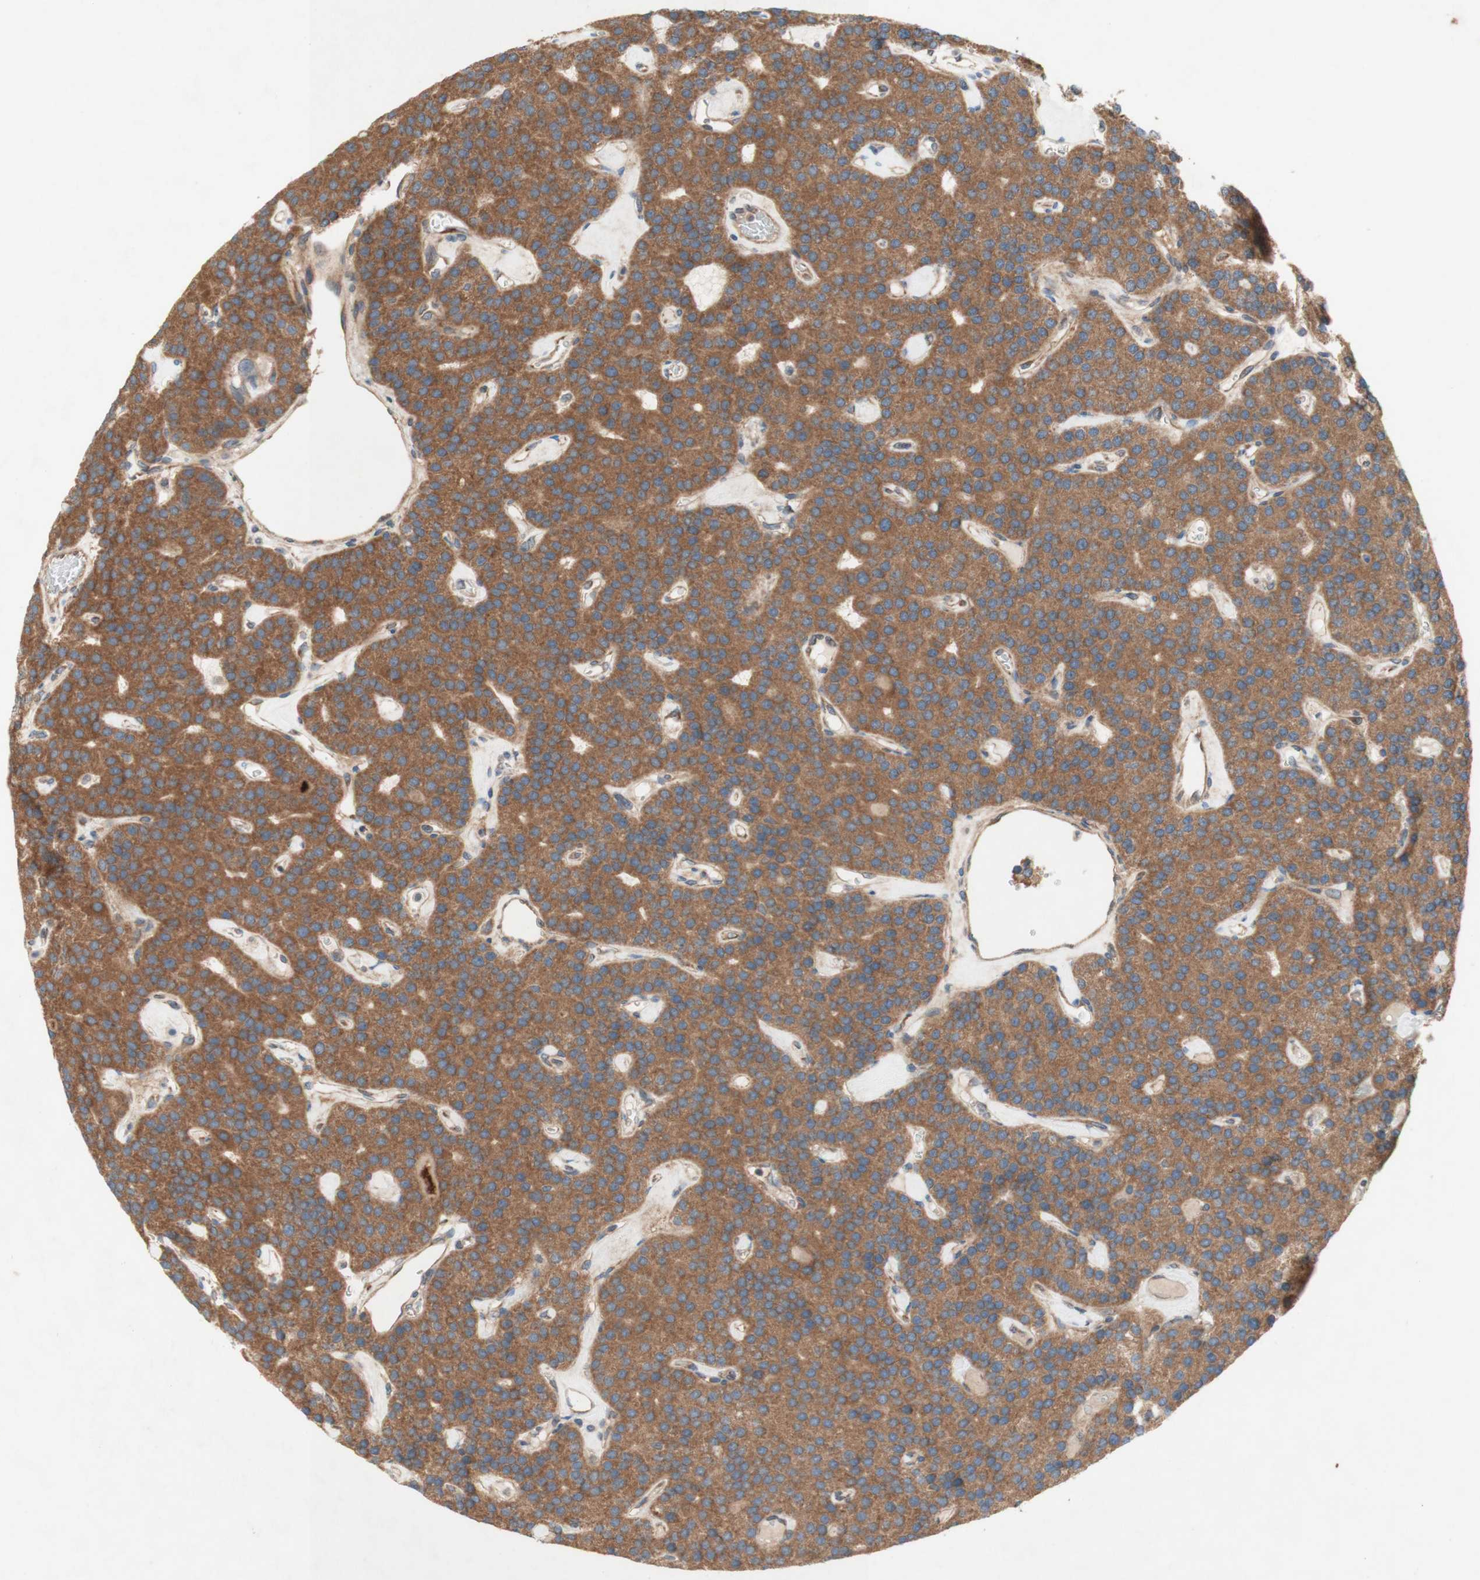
{"staining": {"intensity": "moderate", "quantity": ">75%", "location": "cytoplasmic/membranous"}, "tissue": "parathyroid gland", "cell_type": "Glandular cells", "image_type": "normal", "snomed": [{"axis": "morphology", "description": "Normal tissue, NOS"}, {"axis": "morphology", "description": "Adenoma, NOS"}, {"axis": "topography", "description": "Parathyroid gland"}], "caption": "Protein expression analysis of benign human parathyroid gland reveals moderate cytoplasmic/membranous staining in approximately >75% of glandular cells.", "gene": "SOCS2", "patient": {"sex": "female", "age": 86}}